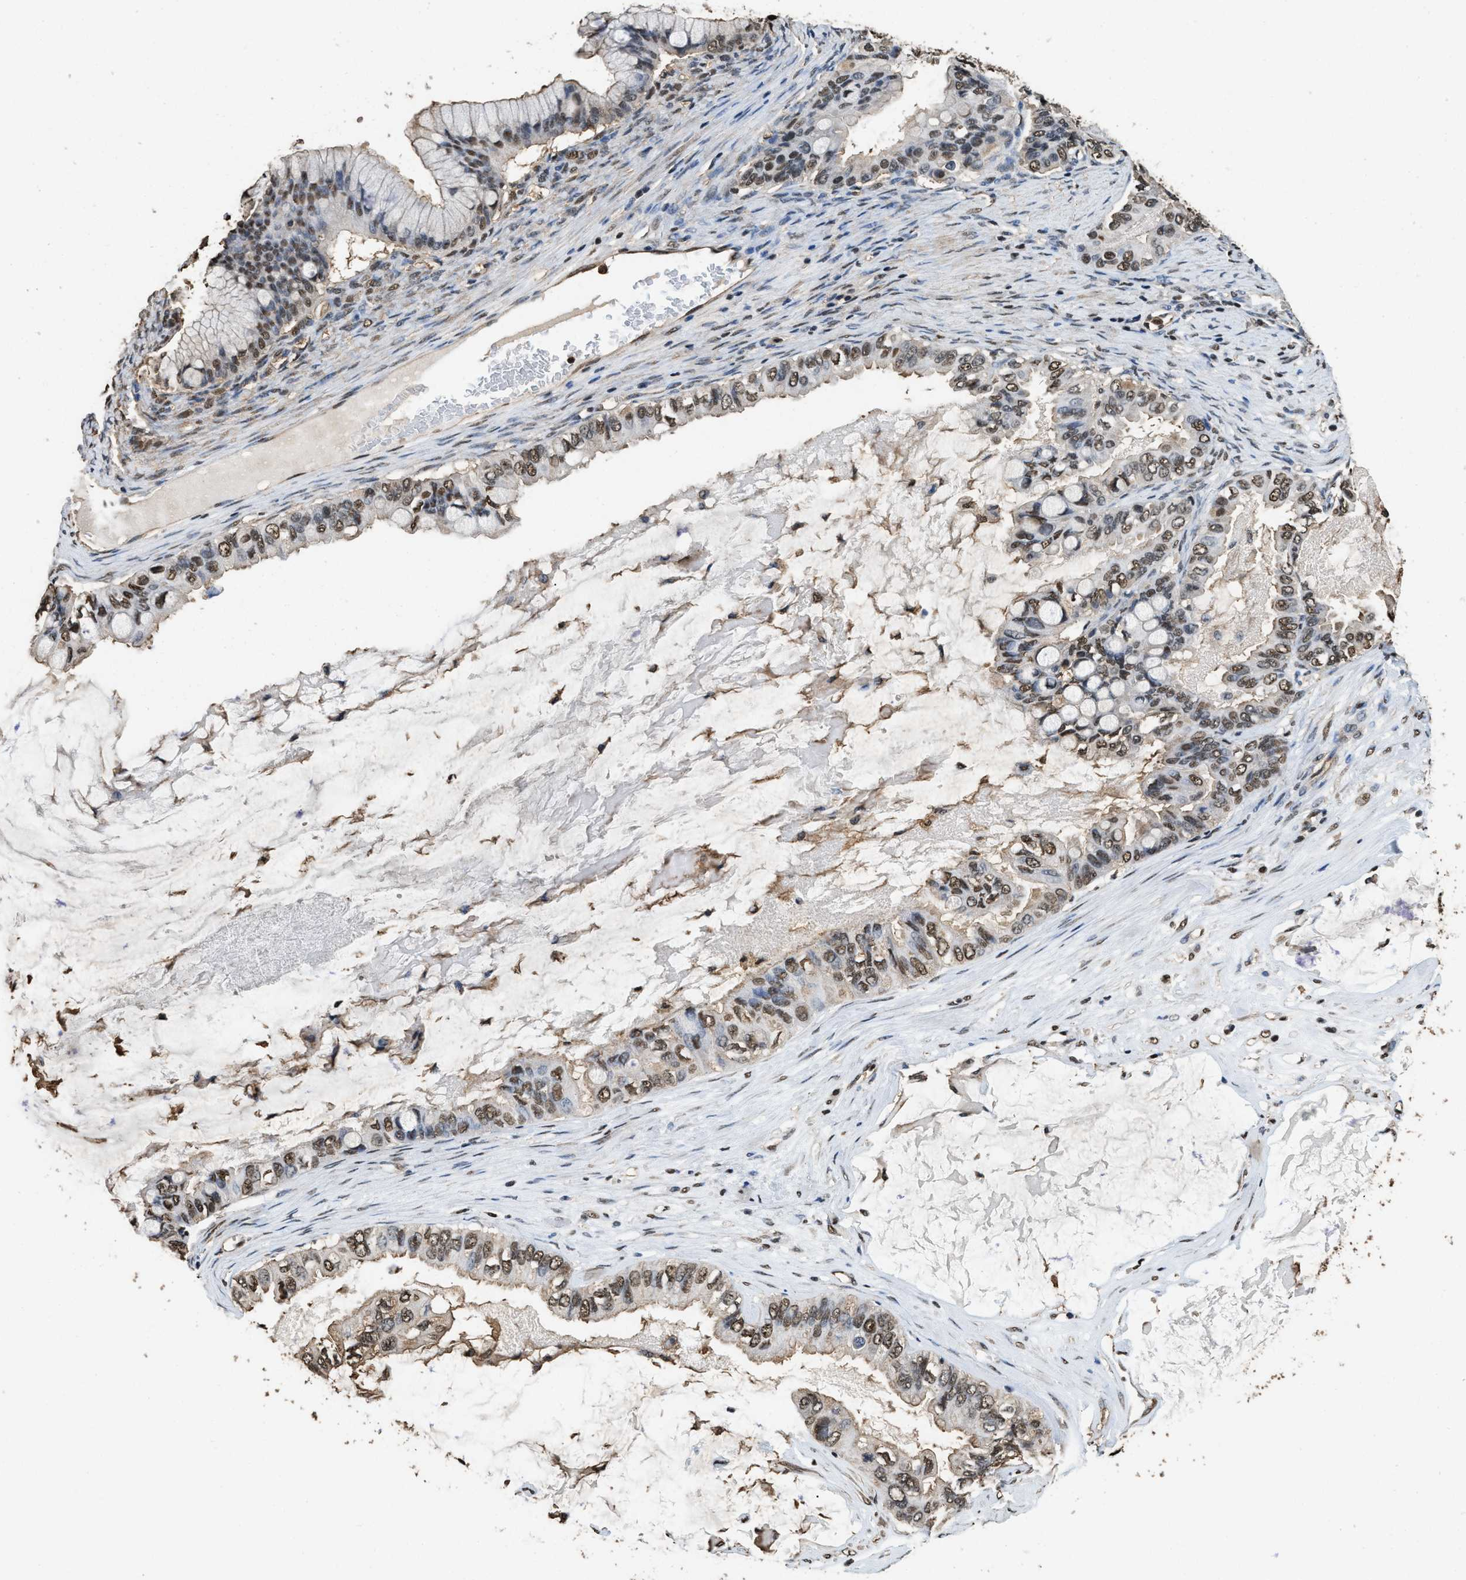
{"staining": {"intensity": "moderate", "quantity": ">75%", "location": "nuclear"}, "tissue": "ovarian cancer", "cell_type": "Tumor cells", "image_type": "cancer", "snomed": [{"axis": "morphology", "description": "Cystadenocarcinoma, mucinous, NOS"}, {"axis": "topography", "description": "Ovary"}], "caption": "The immunohistochemical stain labels moderate nuclear positivity in tumor cells of ovarian cancer tissue. Immunohistochemistry stains the protein of interest in brown and the nuclei are stained blue.", "gene": "GAPDH", "patient": {"sex": "female", "age": 80}}